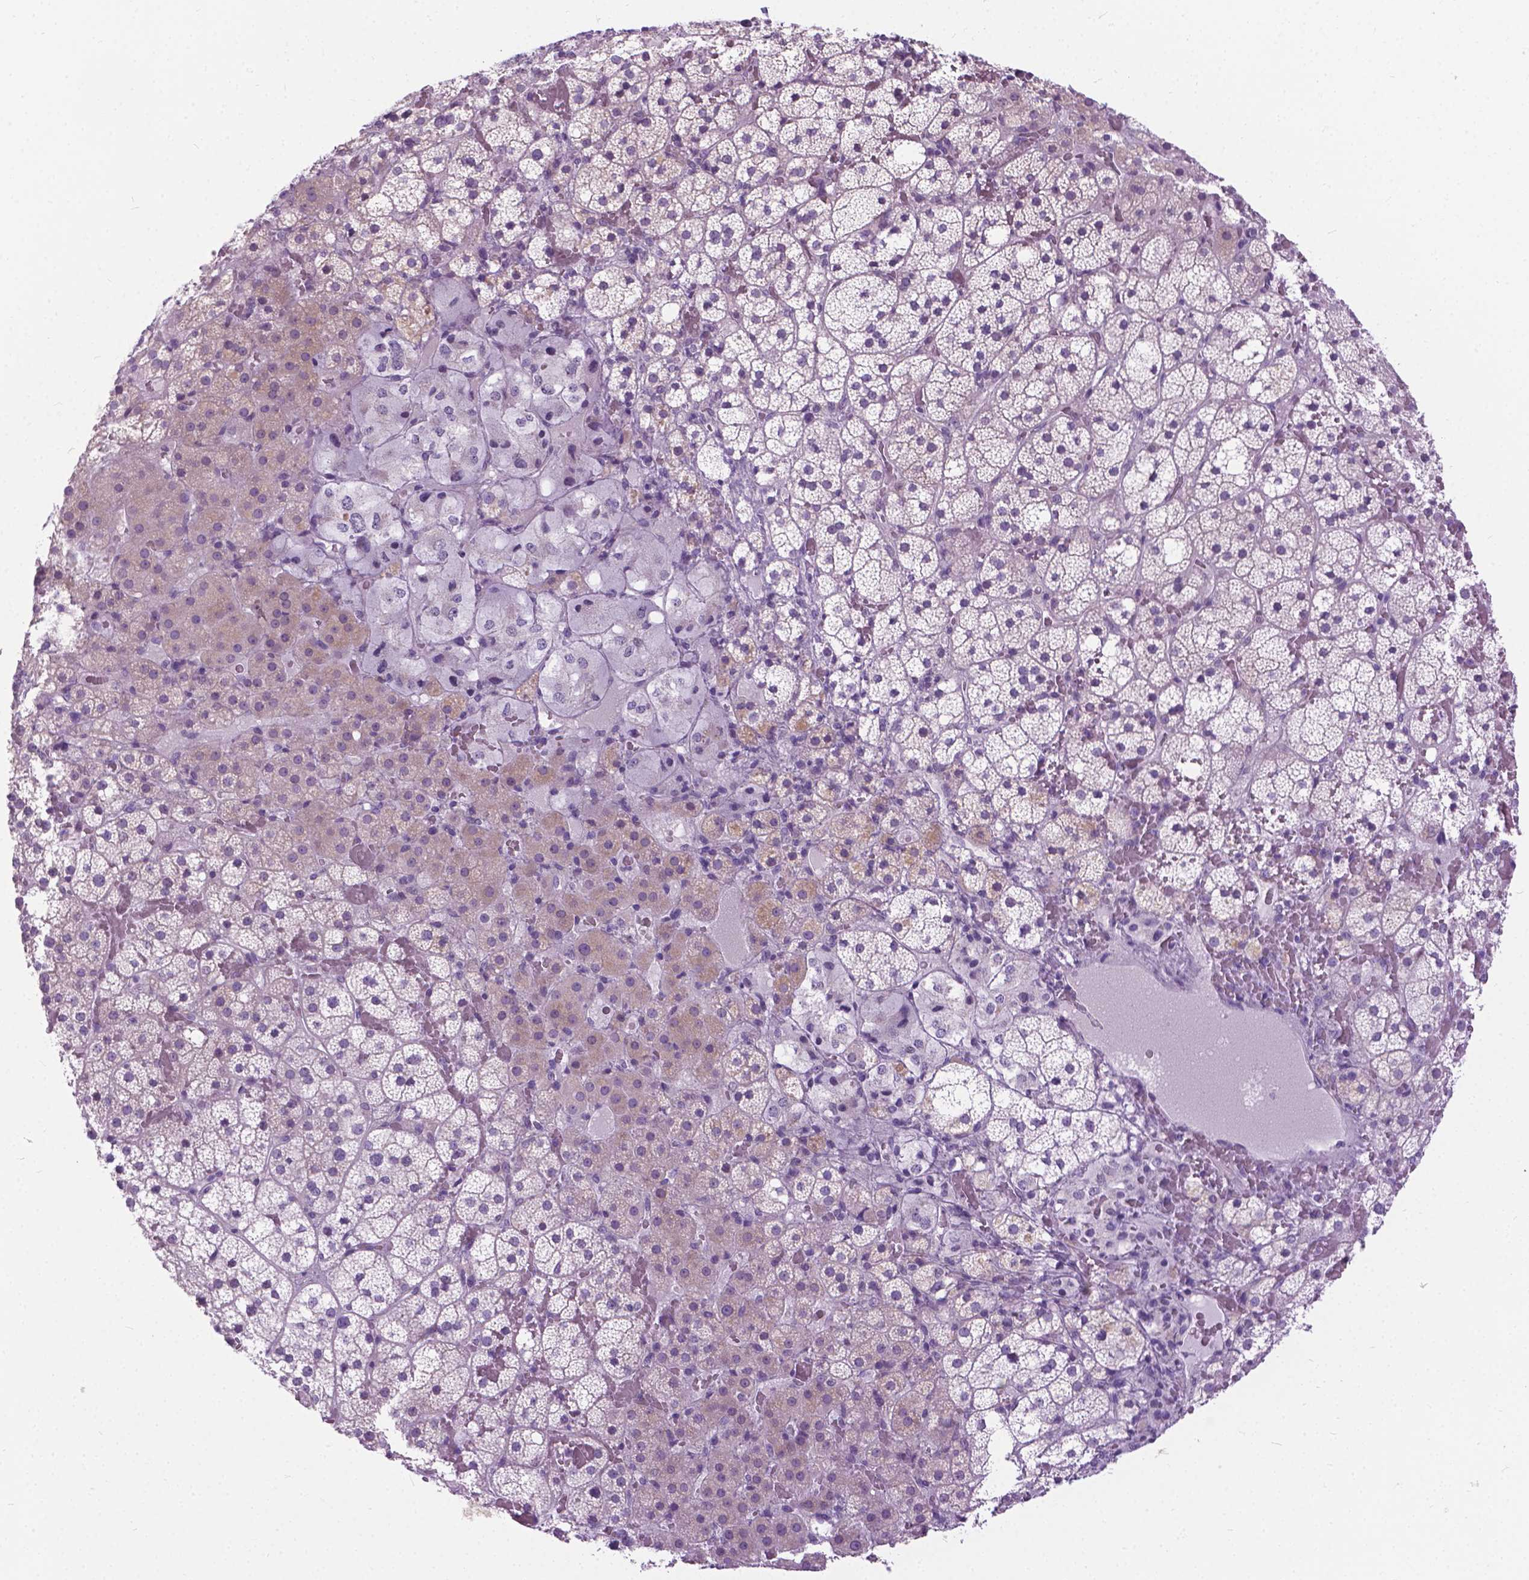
{"staining": {"intensity": "negative", "quantity": "none", "location": "none"}, "tissue": "adrenal gland", "cell_type": "Glandular cells", "image_type": "normal", "snomed": [{"axis": "morphology", "description": "Normal tissue, NOS"}, {"axis": "topography", "description": "Adrenal gland"}], "caption": "Glandular cells show no significant staining in benign adrenal gland. Brightfield microscopy of immunohistochemistry (IHC) stained with DAB (brown) and hematoxylin (blue), captured at high magnification.", "gene": "APCDD1L", "patient": {"sex": "male", "age": 53}}